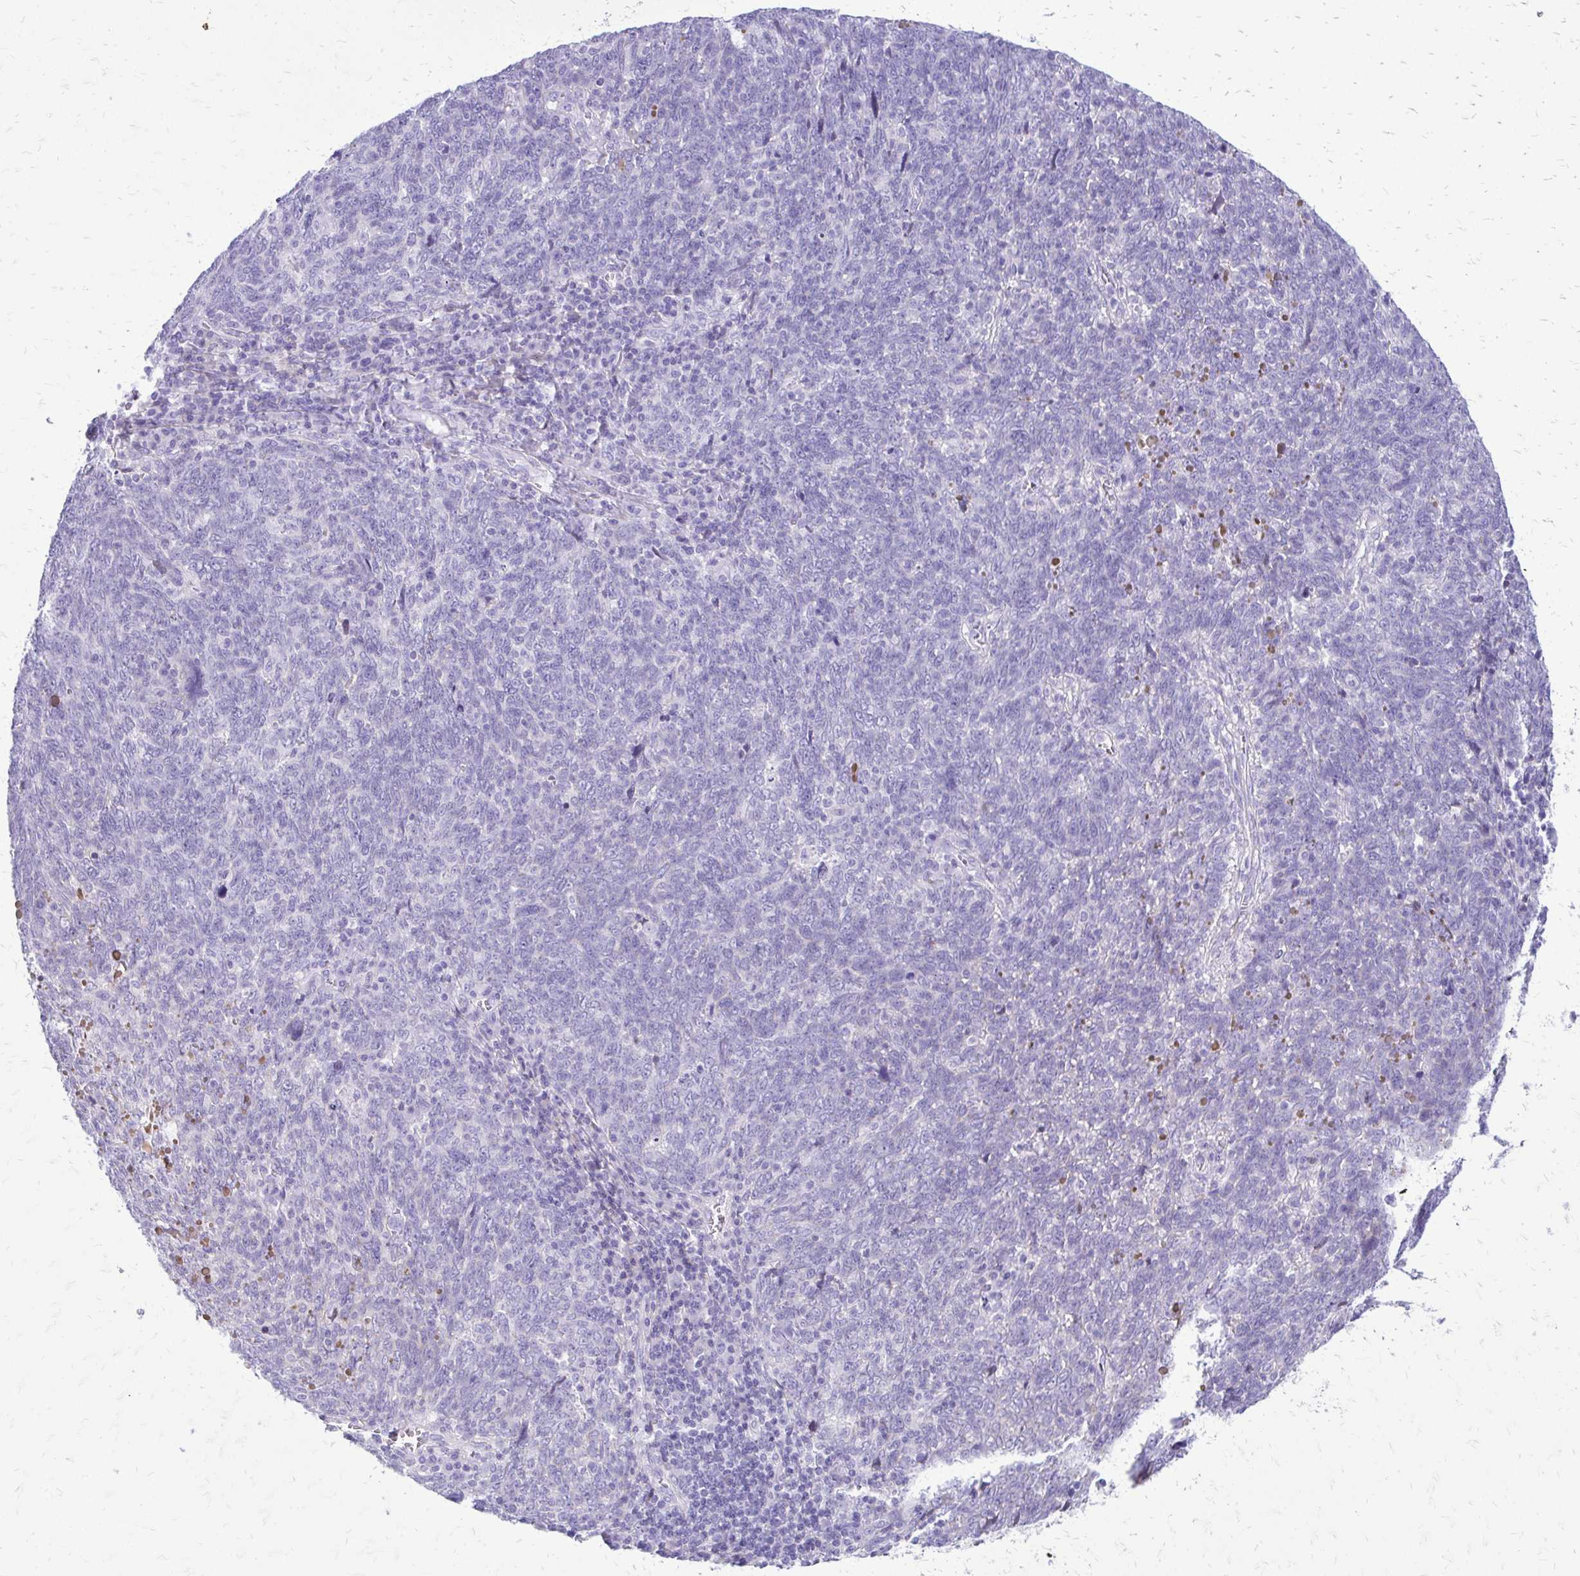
{"staining": {"intensity": "negative", "quantity": "none", "location": "none"}, "tissue": "lung cancer", "cell_type": "Tumor cells", "image_type": "cancer", "snomed": [{"axis": "morphology", "description": "Squamous cell carcinoma, NOS"}, {"axis": "topography", "description": "Lung"}], "caption": "Tumor cells are negative for brown protein staining in squamous cell carcinoma (lung).", "gene": "SIGLEC11", "patient": {"sex": "female", "age": 72}}